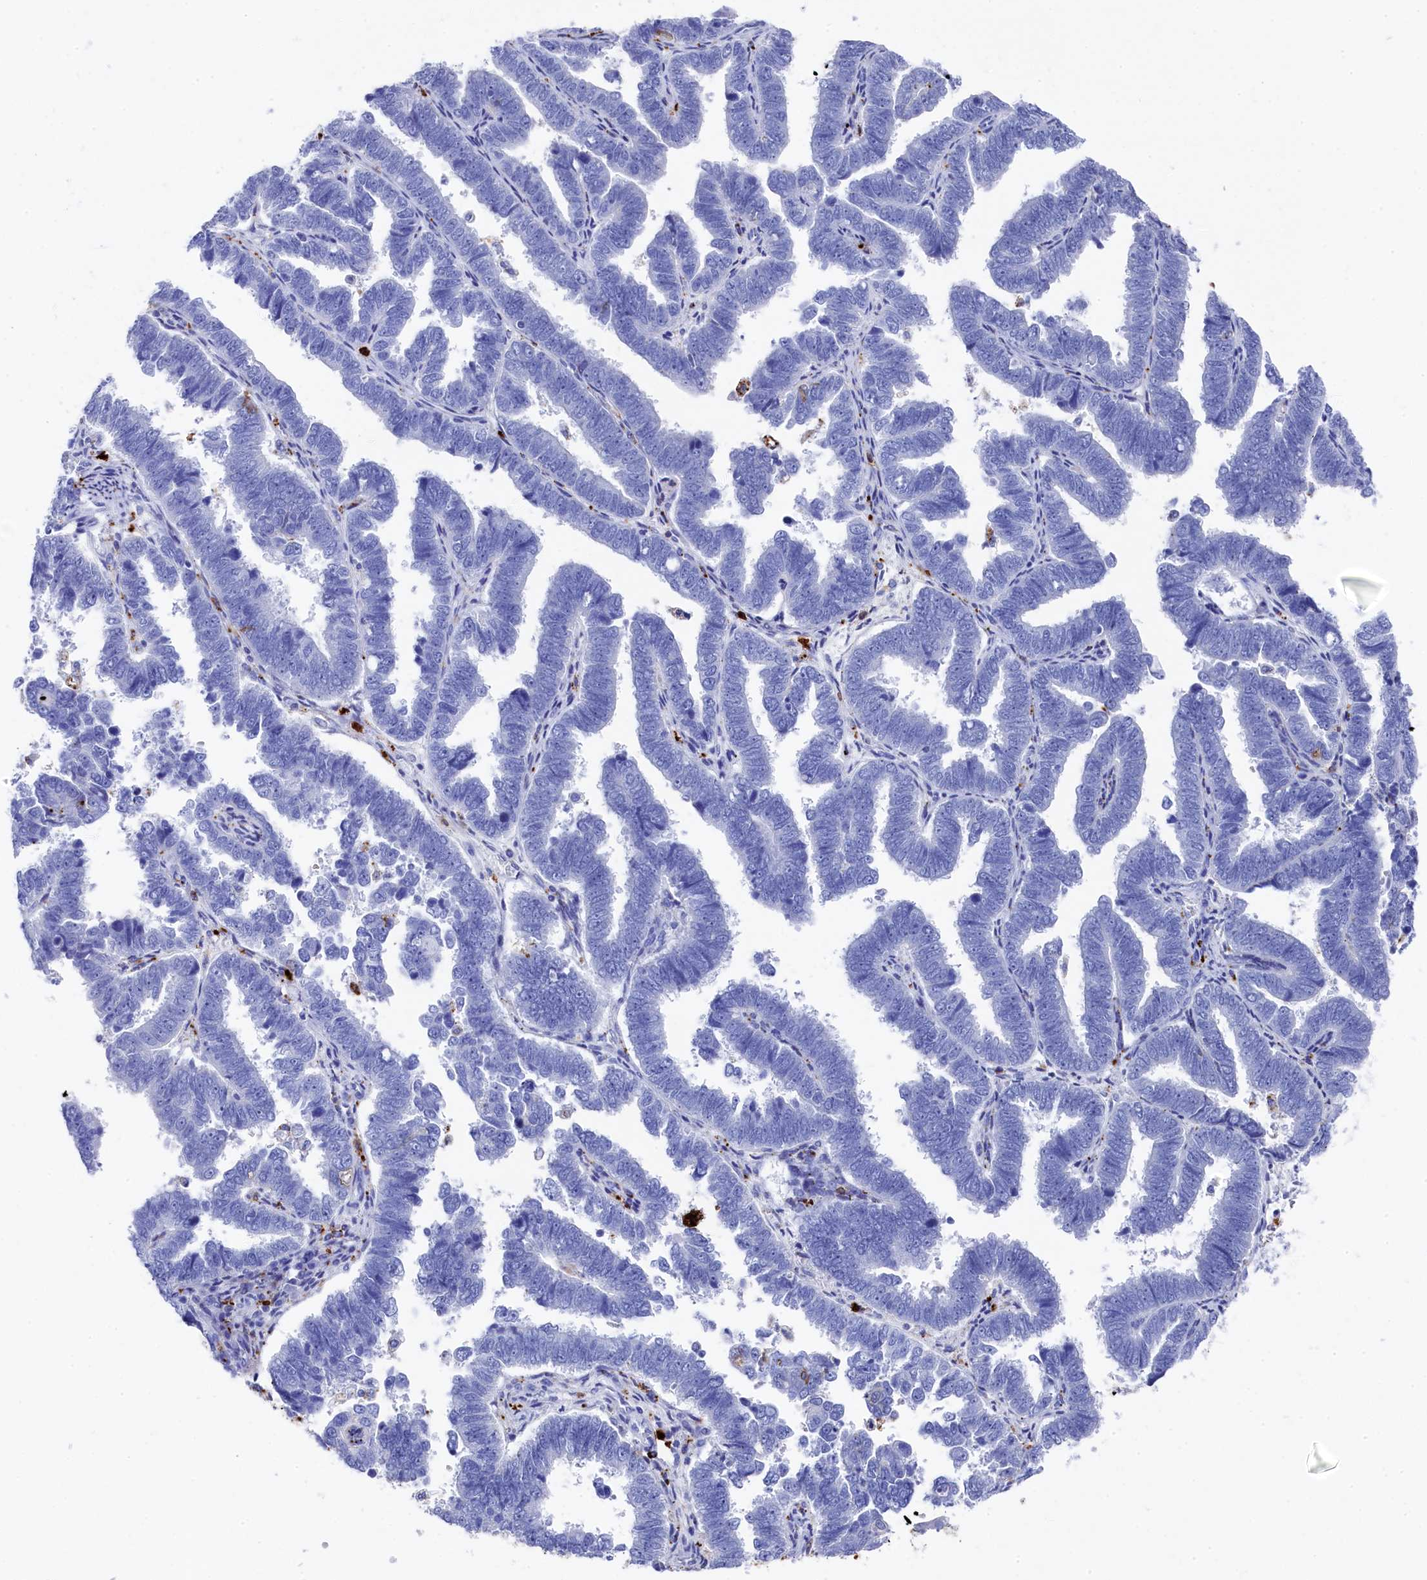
{"staining": {"intensity": "negative", "quantity": "none", "location": "none"}, "tissue": "endometrial cancer", "cell_type": "Tumor cells", "image_type": "cancer", "snomed": [{"axis": "morphology", "description": "Adenocarcinoma, NOS"}, {"axis": "topography", "description": "Endometrium"}], "caption": "Tumor cells are negative for brown protein staining in endometrial adenocarcinoma.", "gene": "PLAC8", "patient": {"sex": "female", "age": 75}}